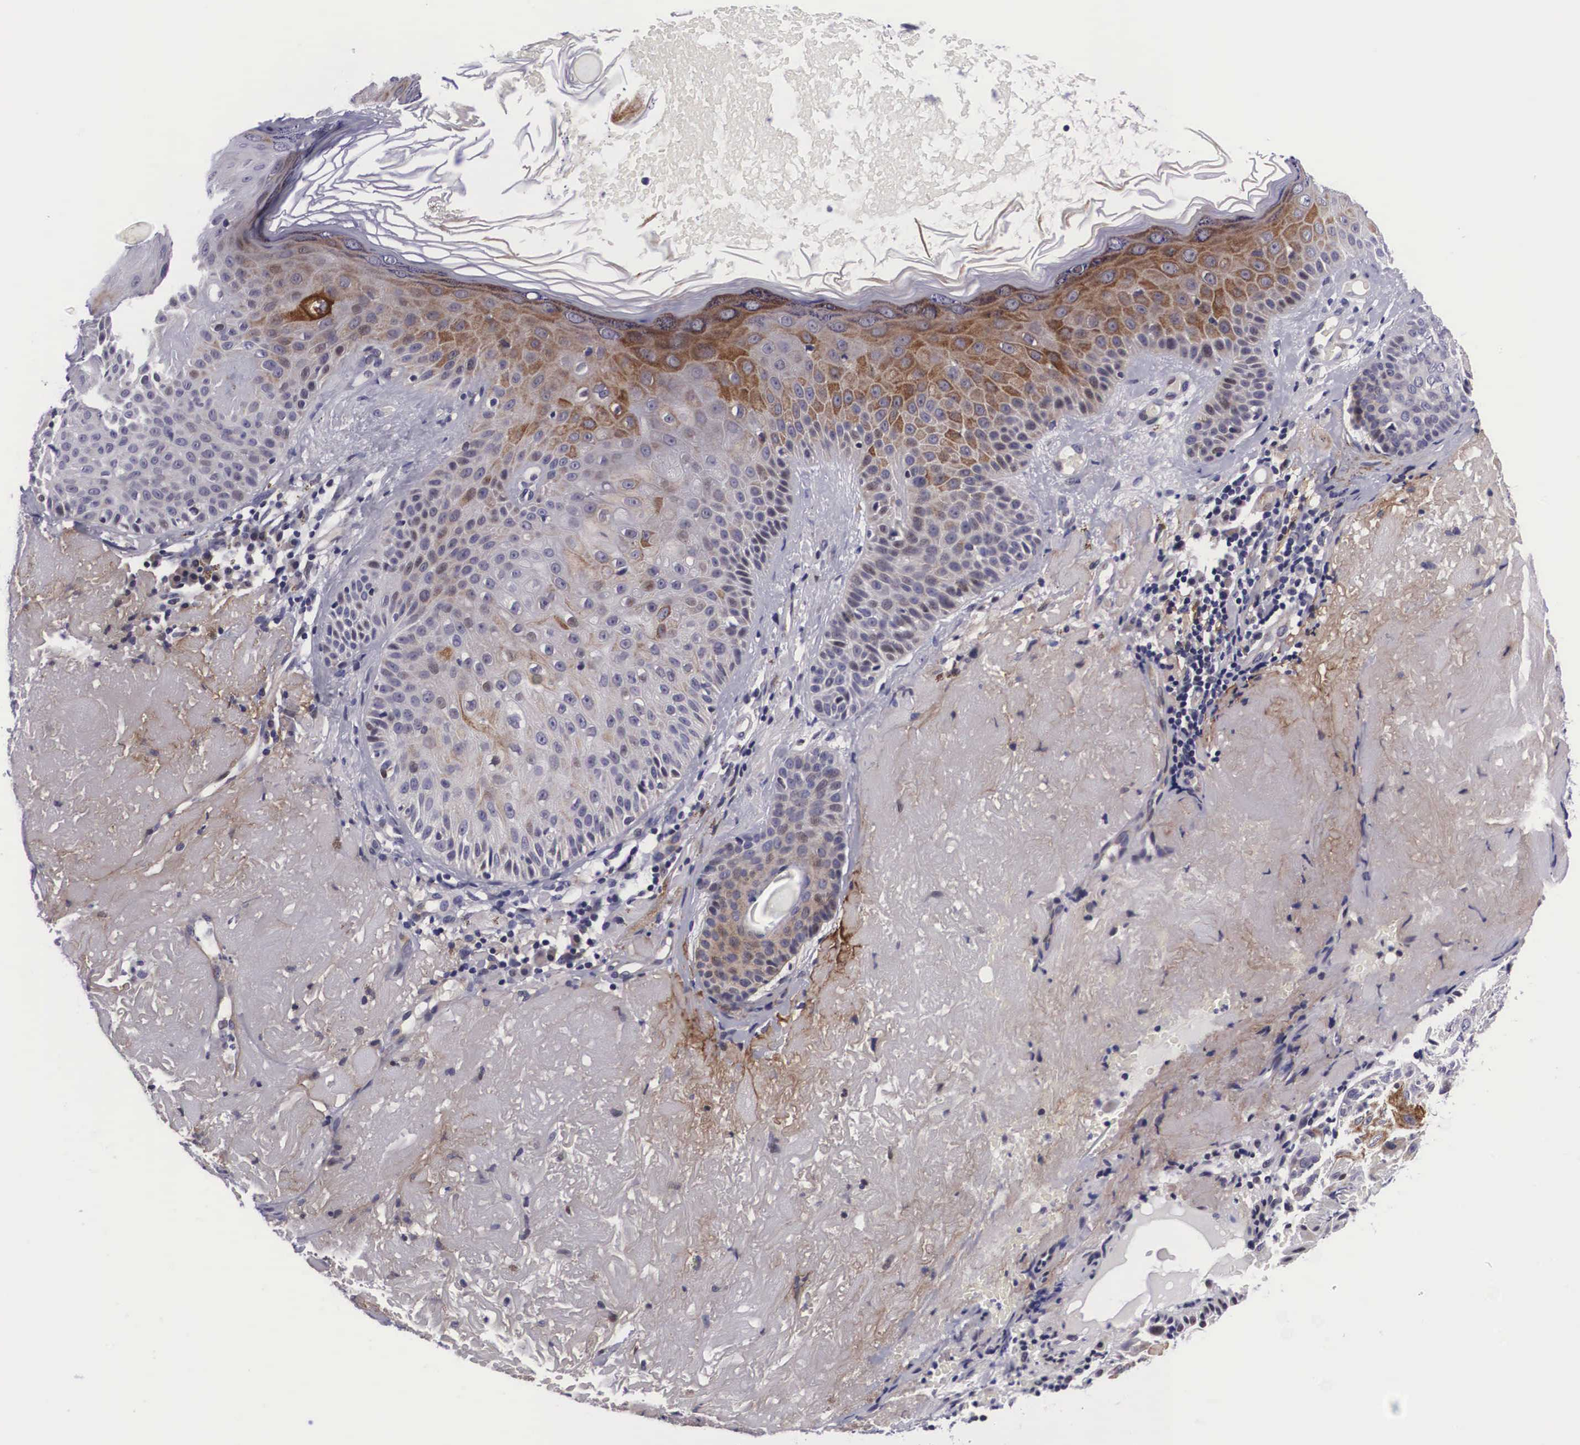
{"staining": {"intensity": "strong", "quantity": "25%-75%", "location": "cytoplasmic/membranous,nuclear"}, "tissue": "skin cancer", "cell_type": "Tumor cells", "image_type": "cancer", "snomed": [{"axis": "morphology", "description": "Squamous cell carcinoma, NOS"}, {"axis": "topography", "description": "Skin"}], "caption": "Strong cytoplasmic/membranous and nuclear expression is appreciated in about 25%-75% of tumor cells in skin squamous cell carcinoma.", "gene": "EMID1", "patient": {"sex": "female", "age": 89}}